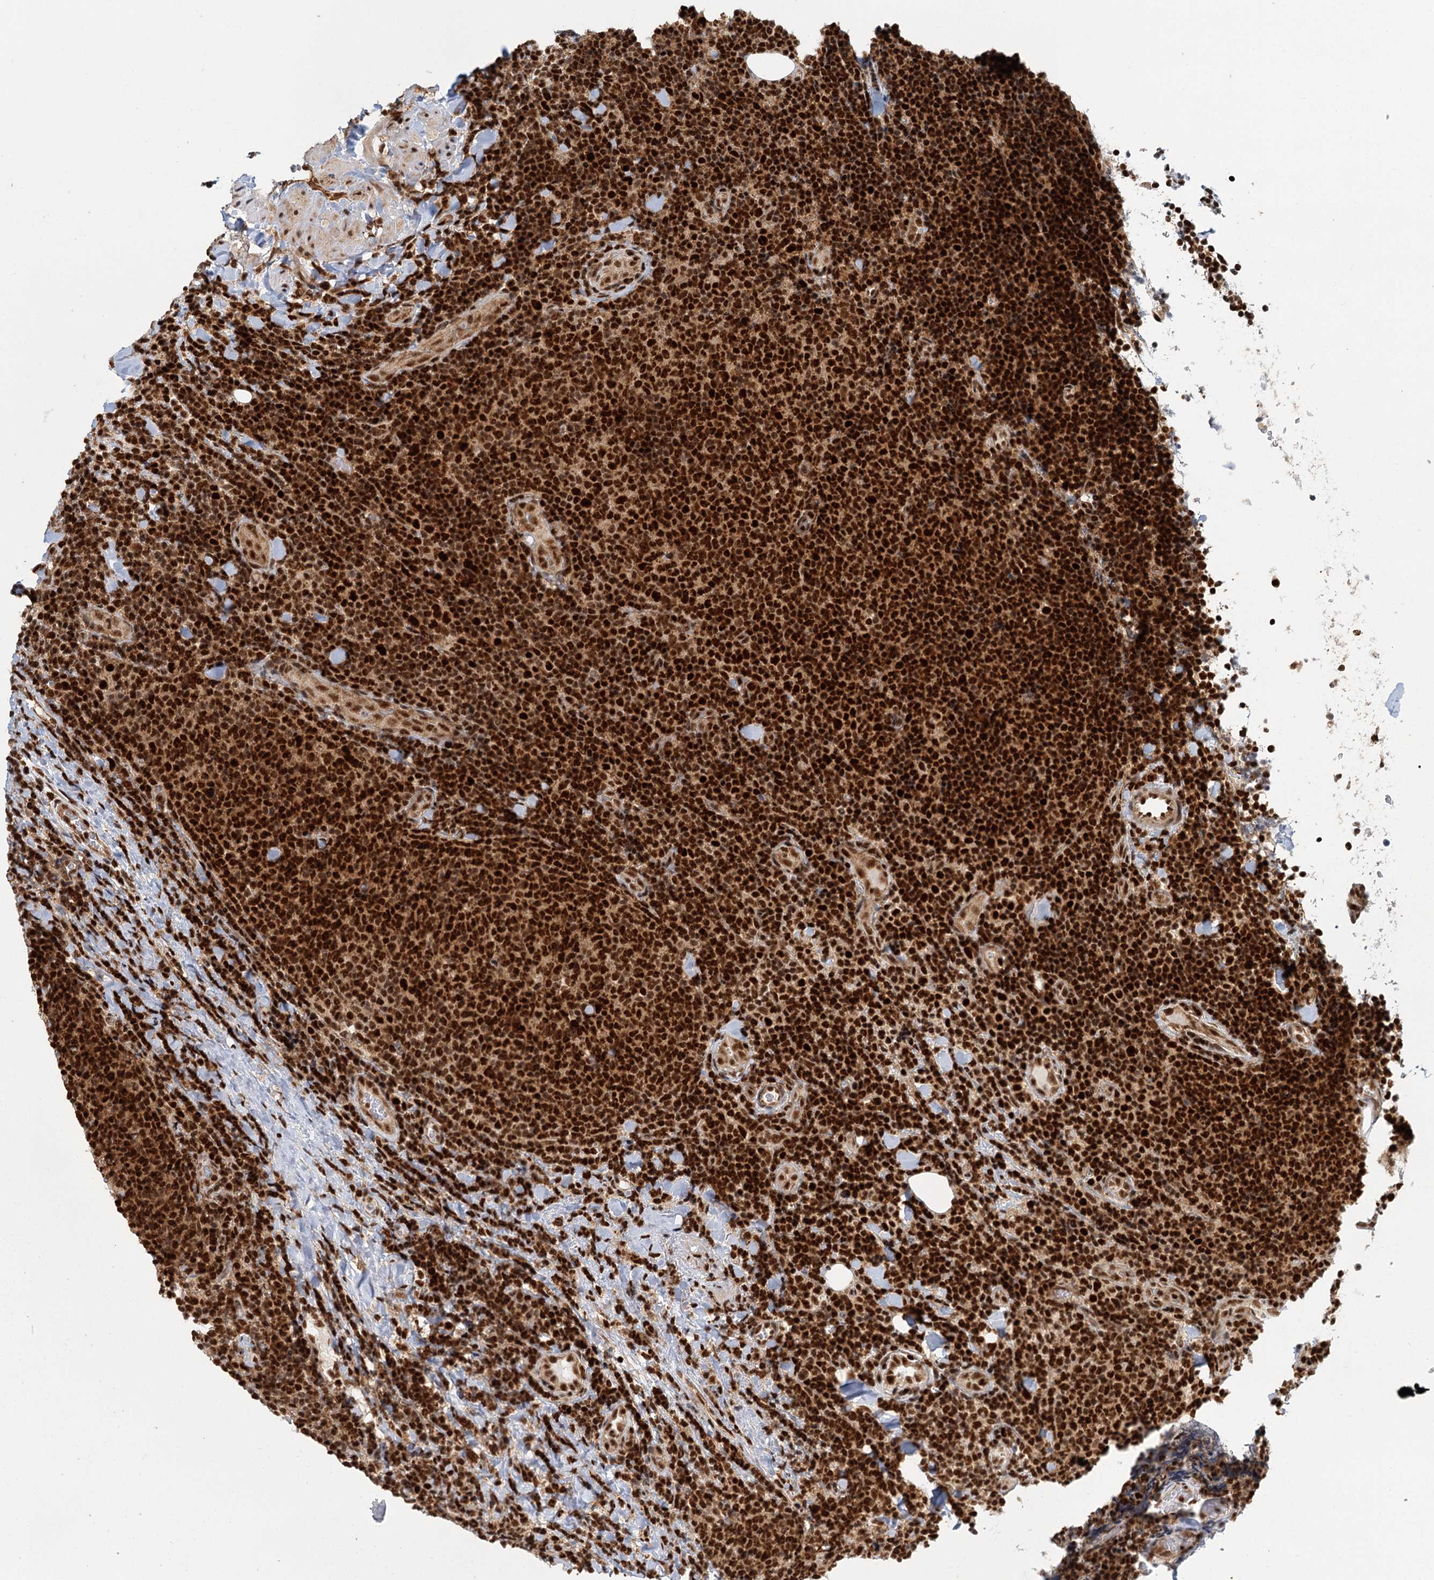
{"staining": {"intensity": "strong", "quantity": ">75%", "location": "nuclear"}, "tissue": "lymphoma", "cell_type": "Tumor cells", "image_type": "cancer", "snomed": [{"axis": "morphology", "description": "Malignant lymphoma, non-Hodgkin's type, Low grade"}, {"axis": "topography", "description": "Lymph node"}], "caption": "Strong nuclear expression for a protein is seen in about >75% of tumor cells of low-grade malignant lymphoma, non-Hodgkin's type using immunohistochemistry.", "gene": "GPATCH11", "patient": {"sex": "male", "age": 66}}